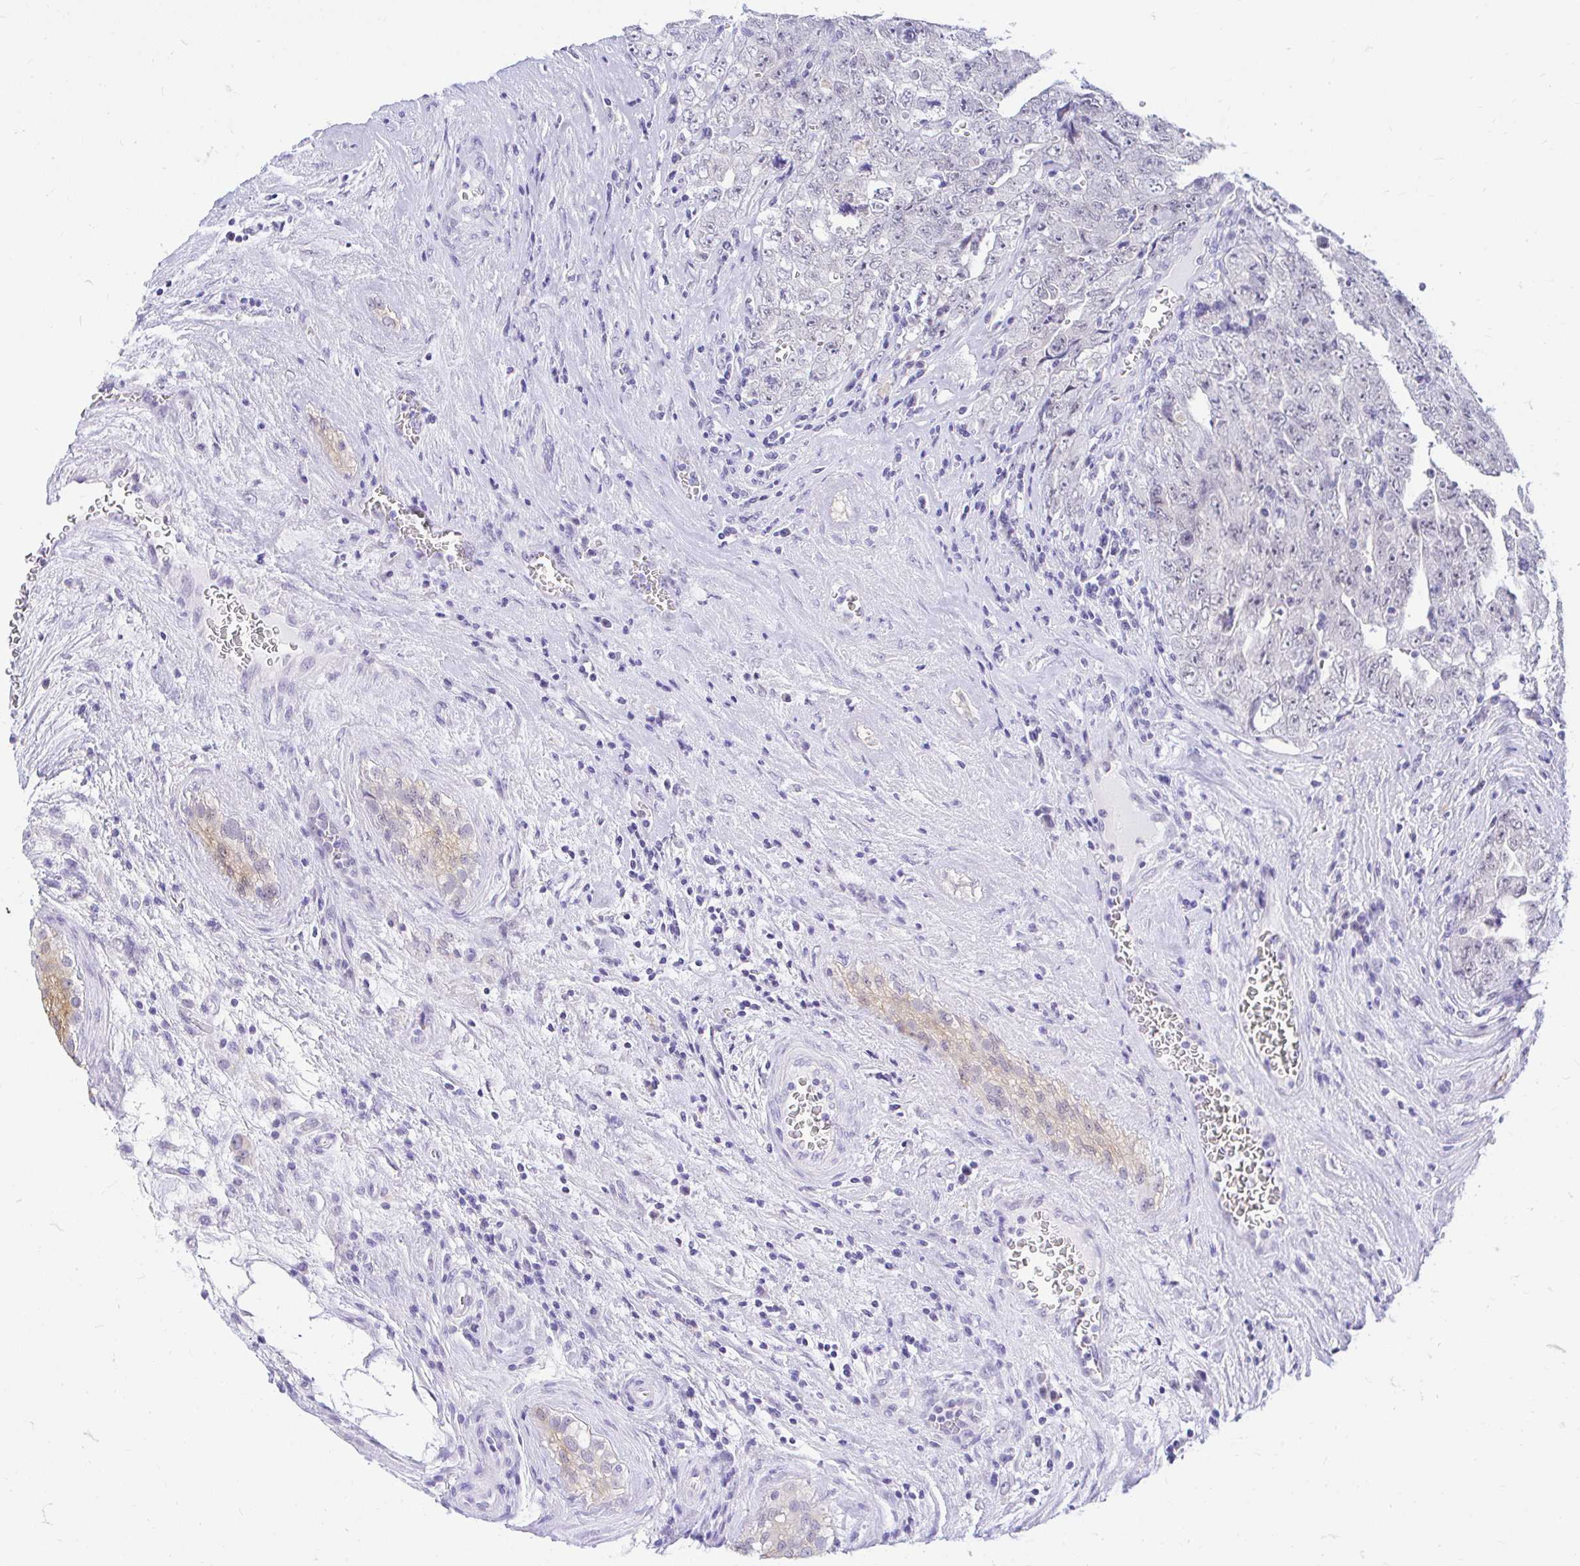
{"staining": {"intensity": "negative", "quantity": "none", "location": "none"}, "tissue": "testis cancer", "cell_type": "Tumor cells", "image_type": "cancer", "snomed": [{"axis": "morphology", "description": "Carcinoma, Embryonal, NOS"}, {"axis": "topography", "description": "Testis"}], "caption": "Tumor cells show no significant protein expression in embryonal carcinoma (testis).", "gene": "FATE1", "patient": {"sex": "male", "age": 28}}